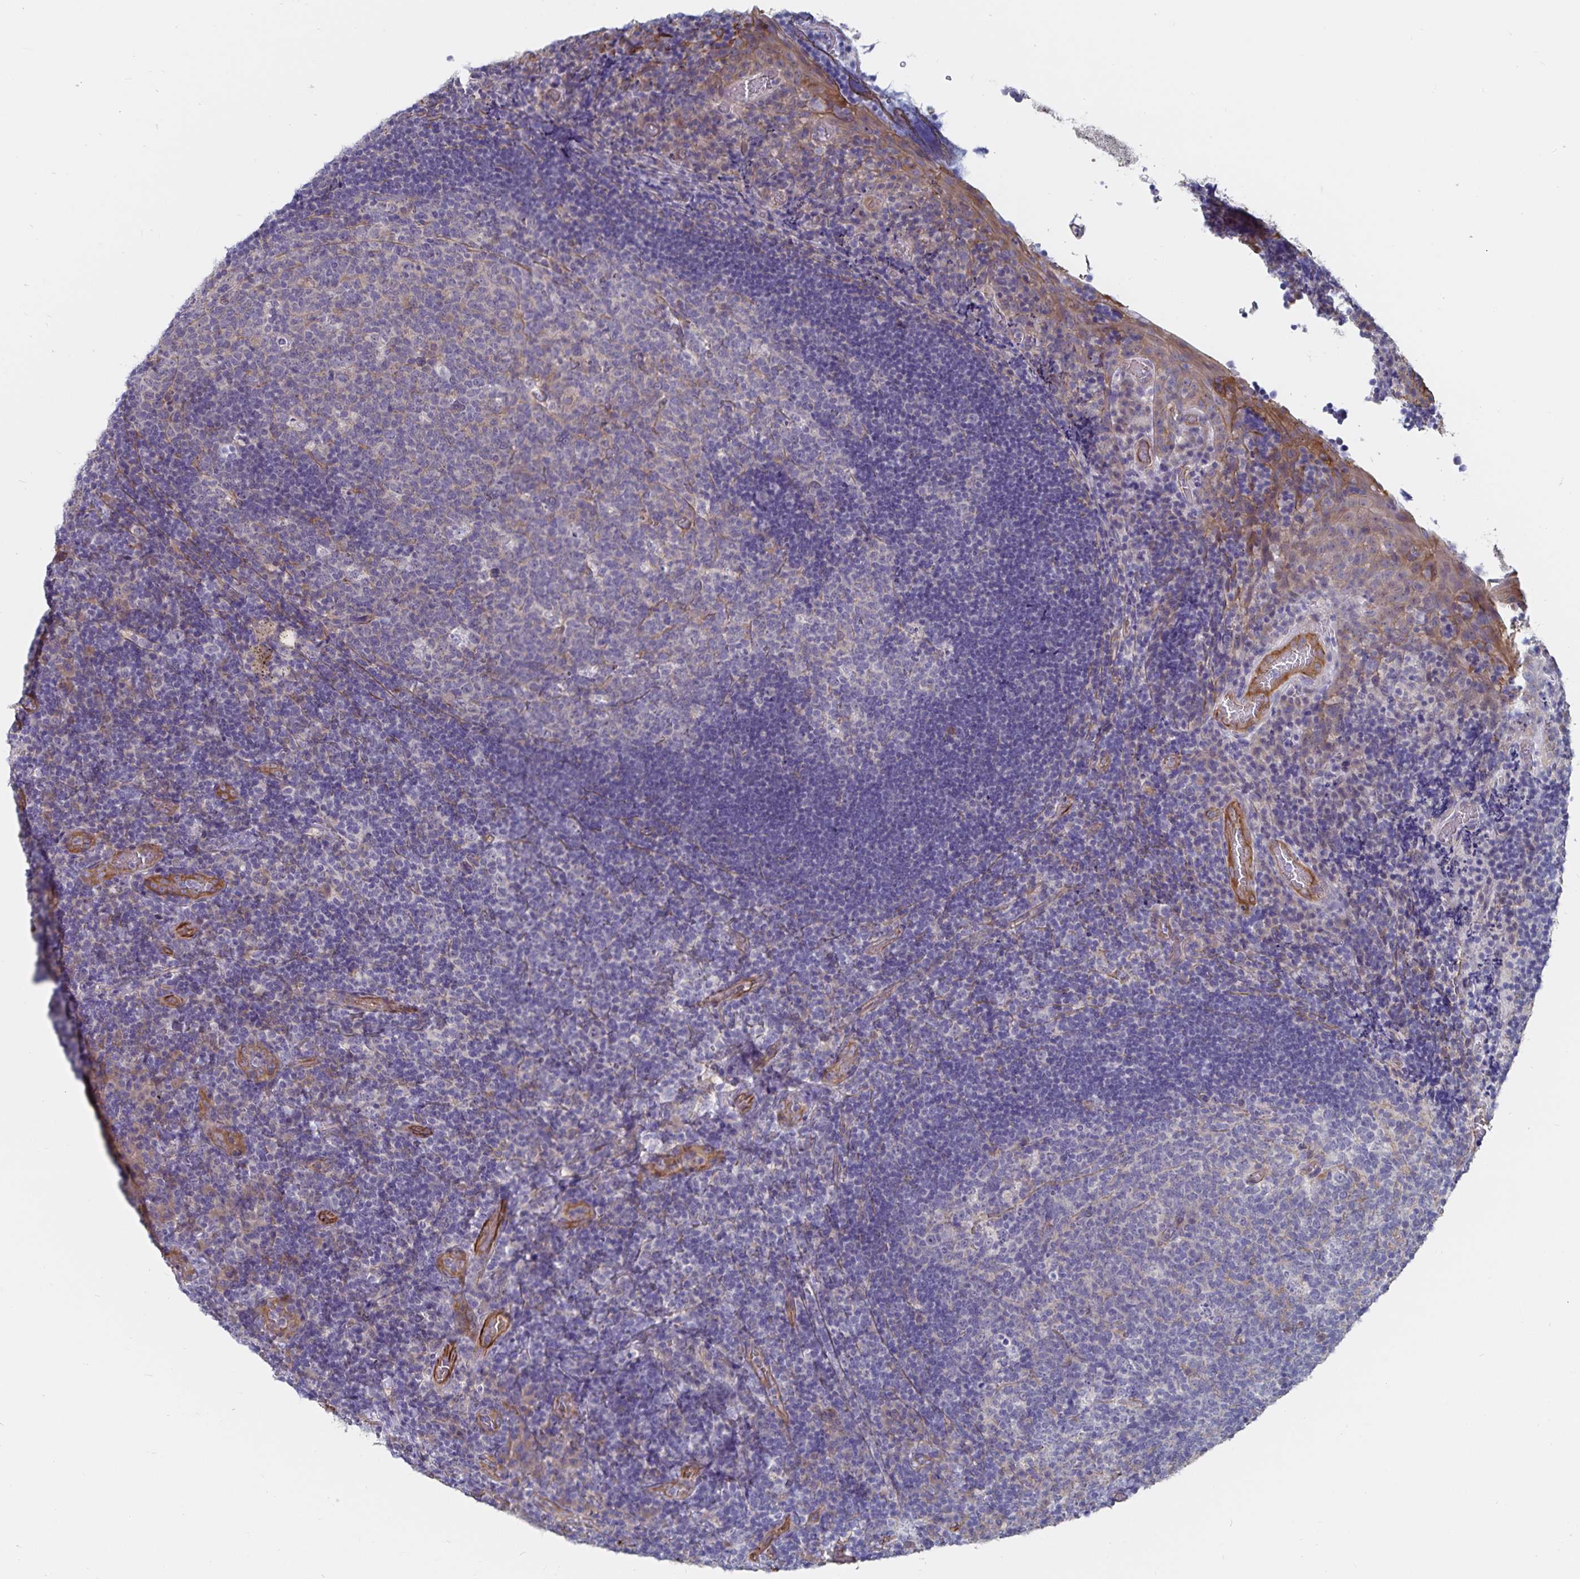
{"staining": {"intensity": "negative", "quantity": "none", "location": "none"}, "tissue": "tonsil", "cell_type": "Germinal center cells", "image_type": "normal", "snomed": [{"axis": "morphology", "description": "Normal tissue, NOS"}, {"axis": "topography", "description": "Tonsil"}], "caption": "A micrograph of human tonsil is negative for staining in germinal center cells.", "gene": "SSTR1", "patient": {"sex": "male", "age": 17}}